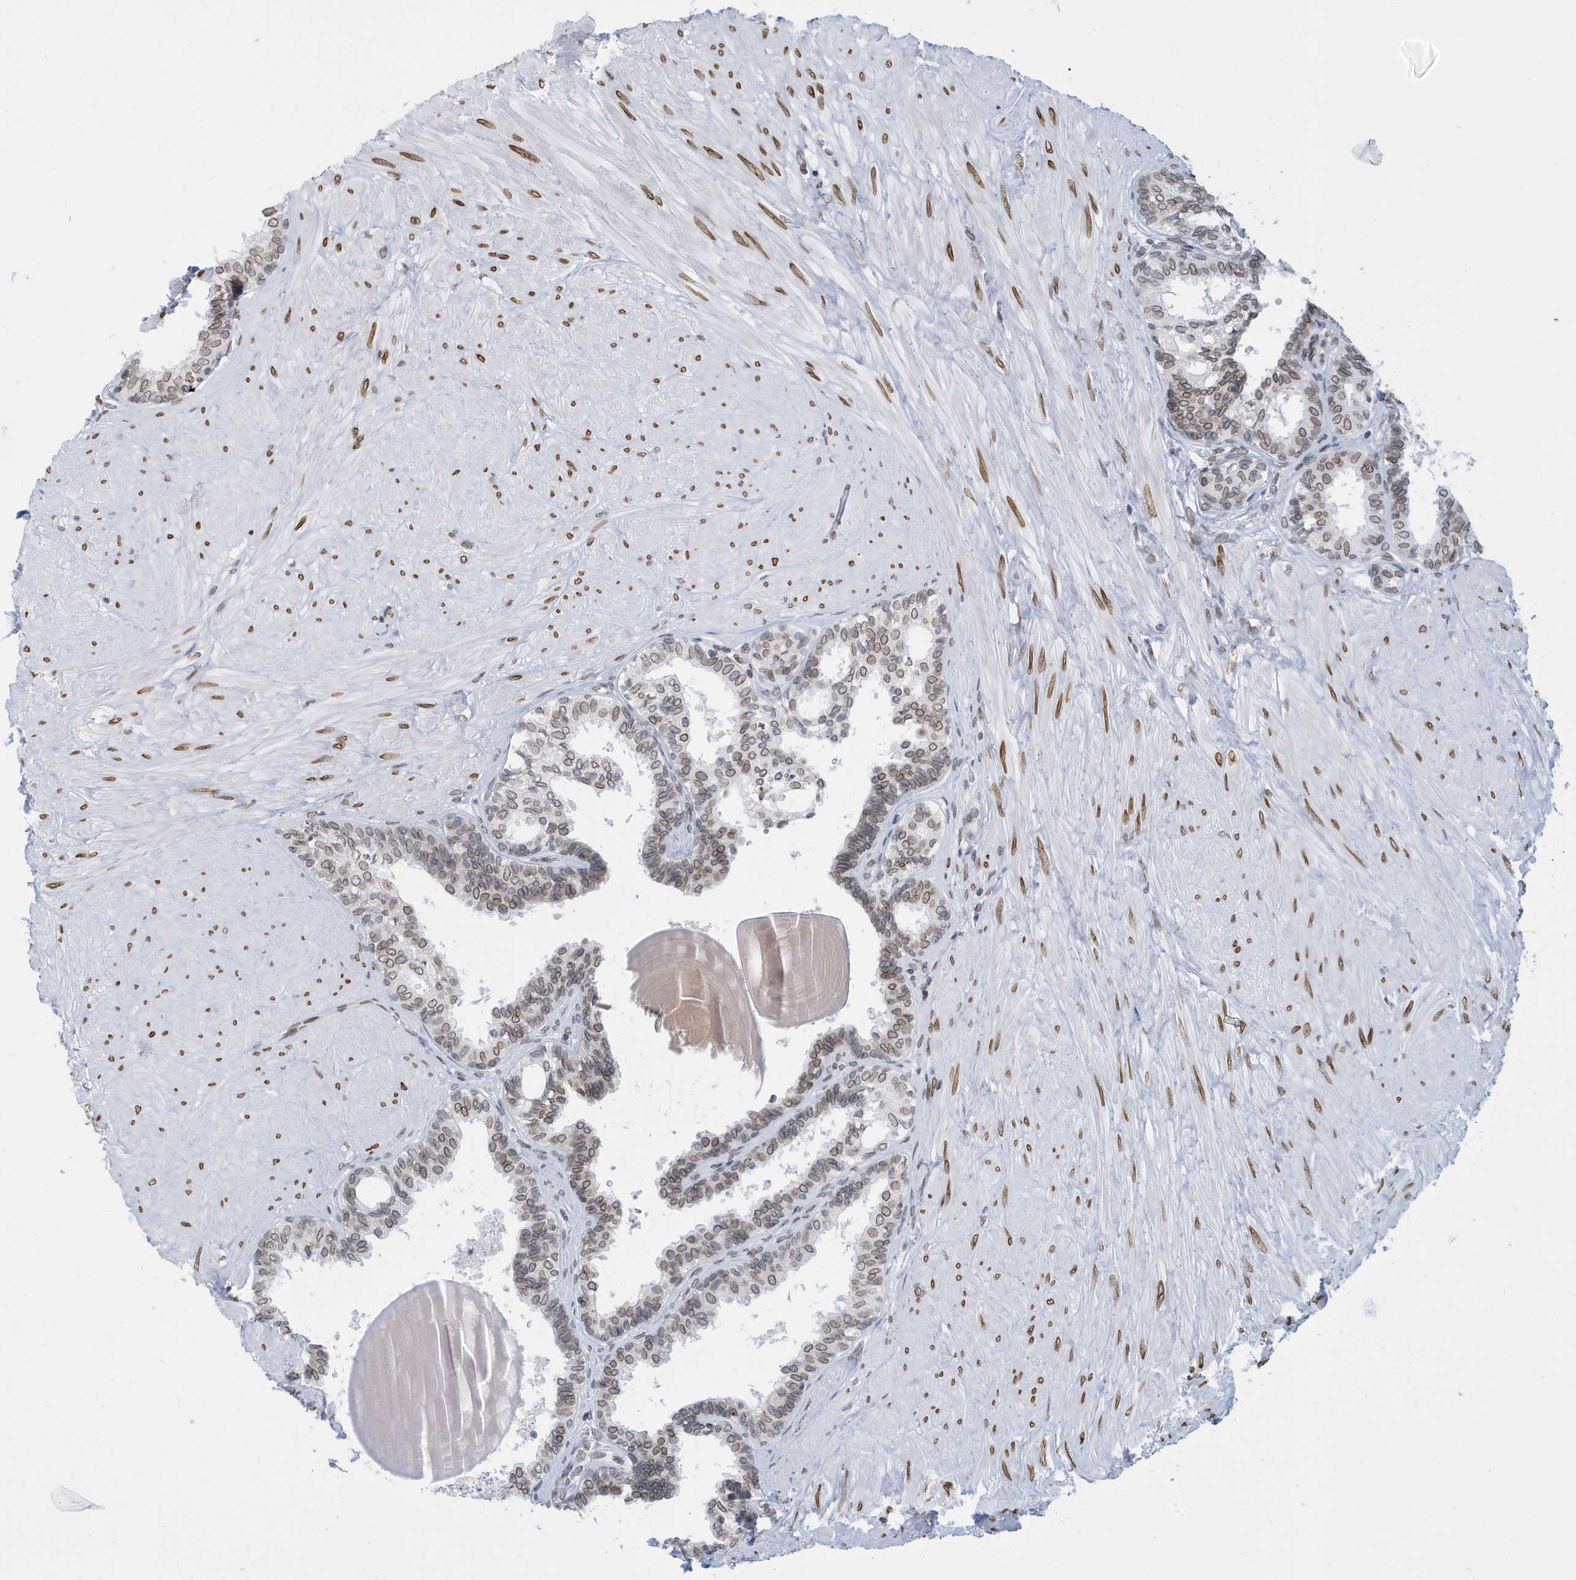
{"staining": {"intensity": "moderate", "quantity": "25%-75%", "location": "nuclear"}, "tissue": "prostate", "cell_type": "Glandular cells", "image_type": "normal", "snomed": [{"axis": "morphology", "description": "Normal tissue, NOS"}, {"axis": "topography", "description": "Prostate"}], "caption": "High-power microscopy captured an immunohistochemistry image of benign prostate, revealing moderate nuclear positivity in about 25%-75% of glandular cells. The staining was performed using DAB (3,3'-diaminobenzidine) to visualize the protein expression in brown, while the nuclei were stained in blue with hematoxylin (Magnification: 20x).", "gene": "PCYT1A", "patient": {"sex": "male", "age": 48}}